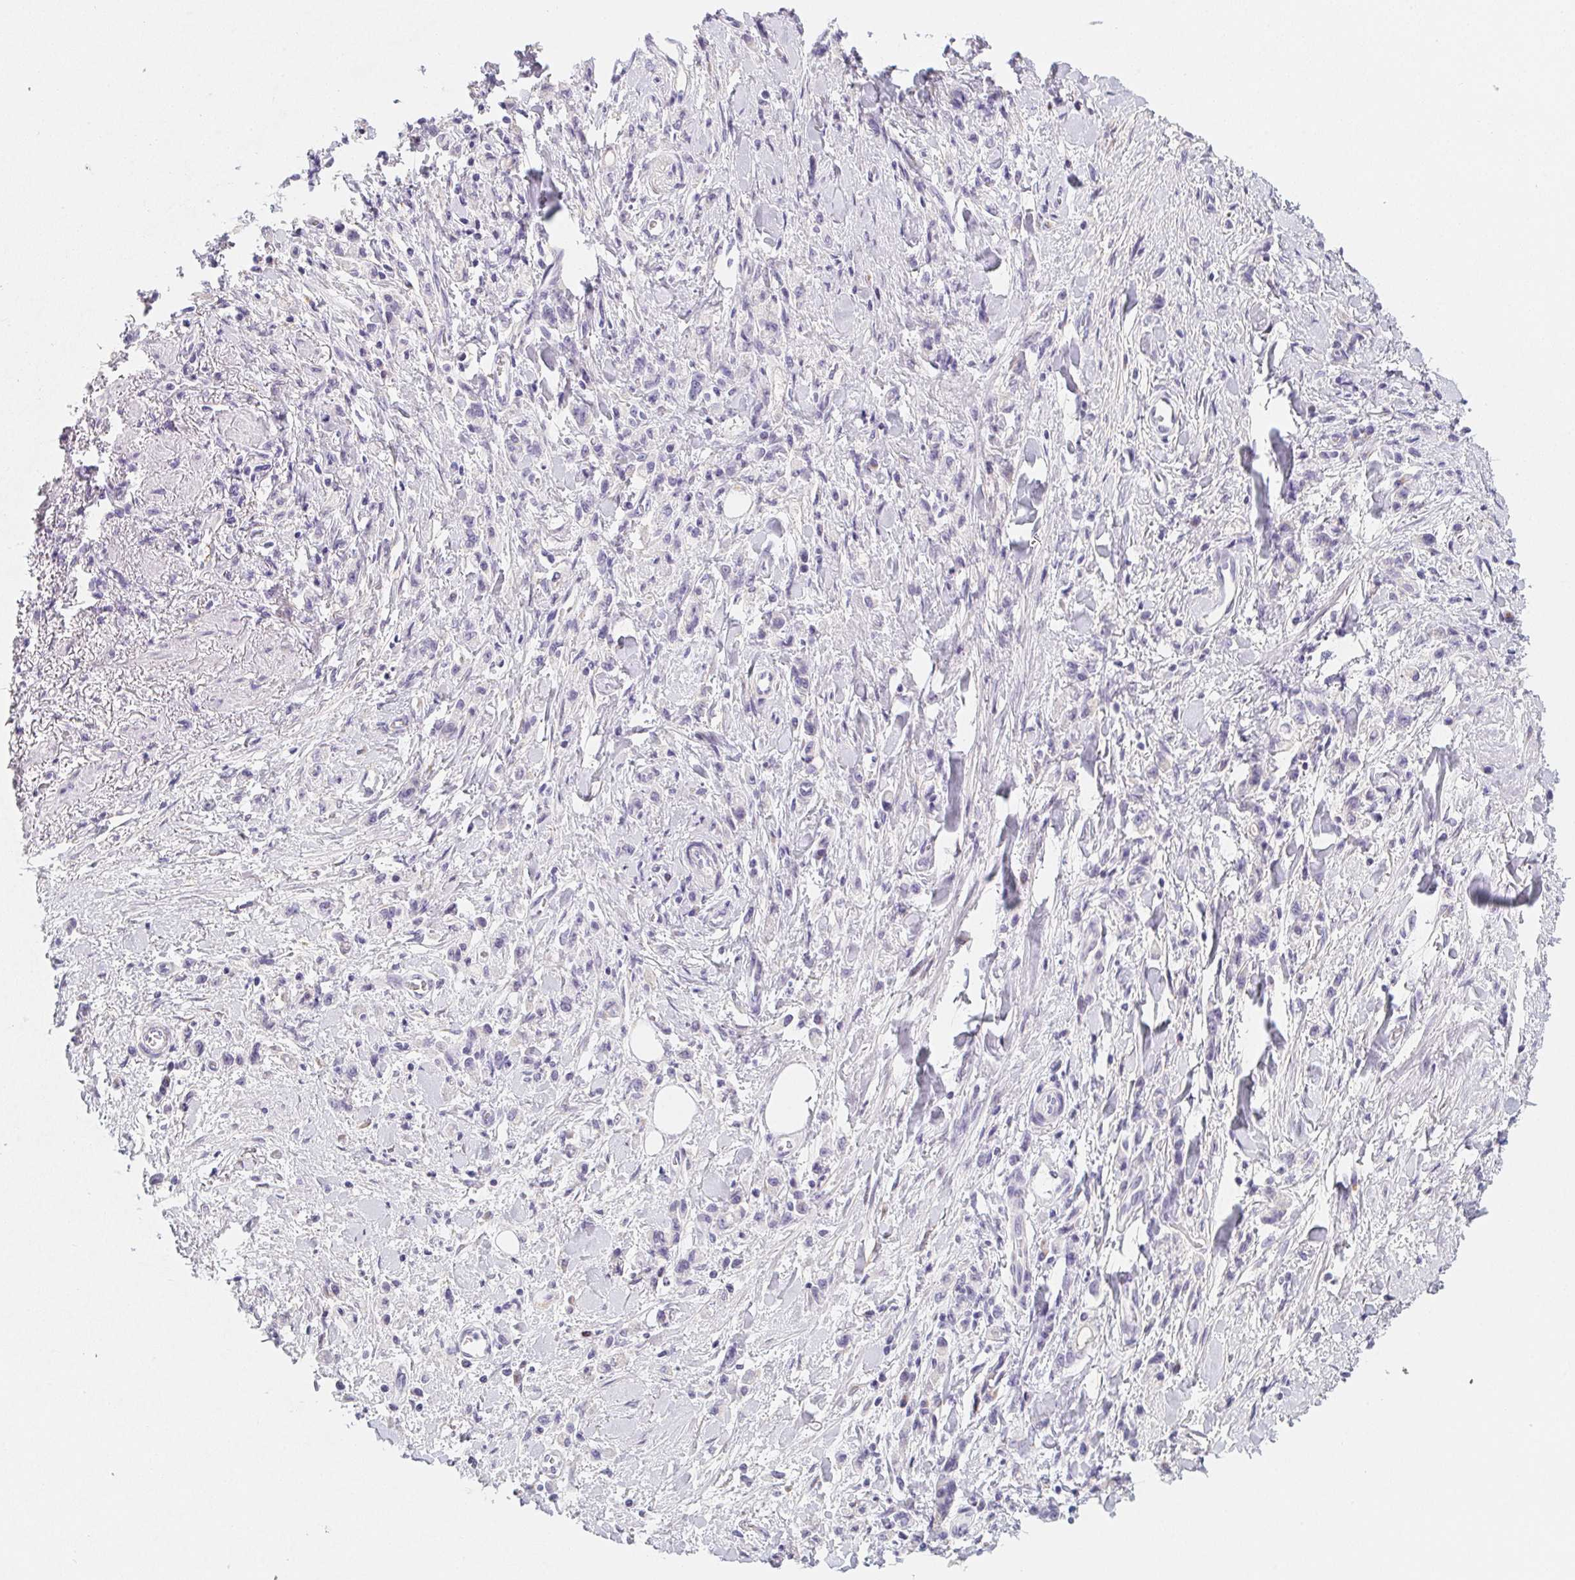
{"staining": {"intensity": "negative", "quantity": "none", "location": "none"}, "tissue": "stomach cancer", "cell_type": "Tumor cells", "image_type": "cancer", "snomed": [{"axis": "morphology", "description": "Adenocarcinoma, NOS"}, {"axis": "topography", "description": "Stomach"}], "caption": "An image of stomach cancer stained for a protein demonstrates no brown staining in tumor cells.", "gene": "MAP1A", "patient": {"sex": "male", "age": 77}}